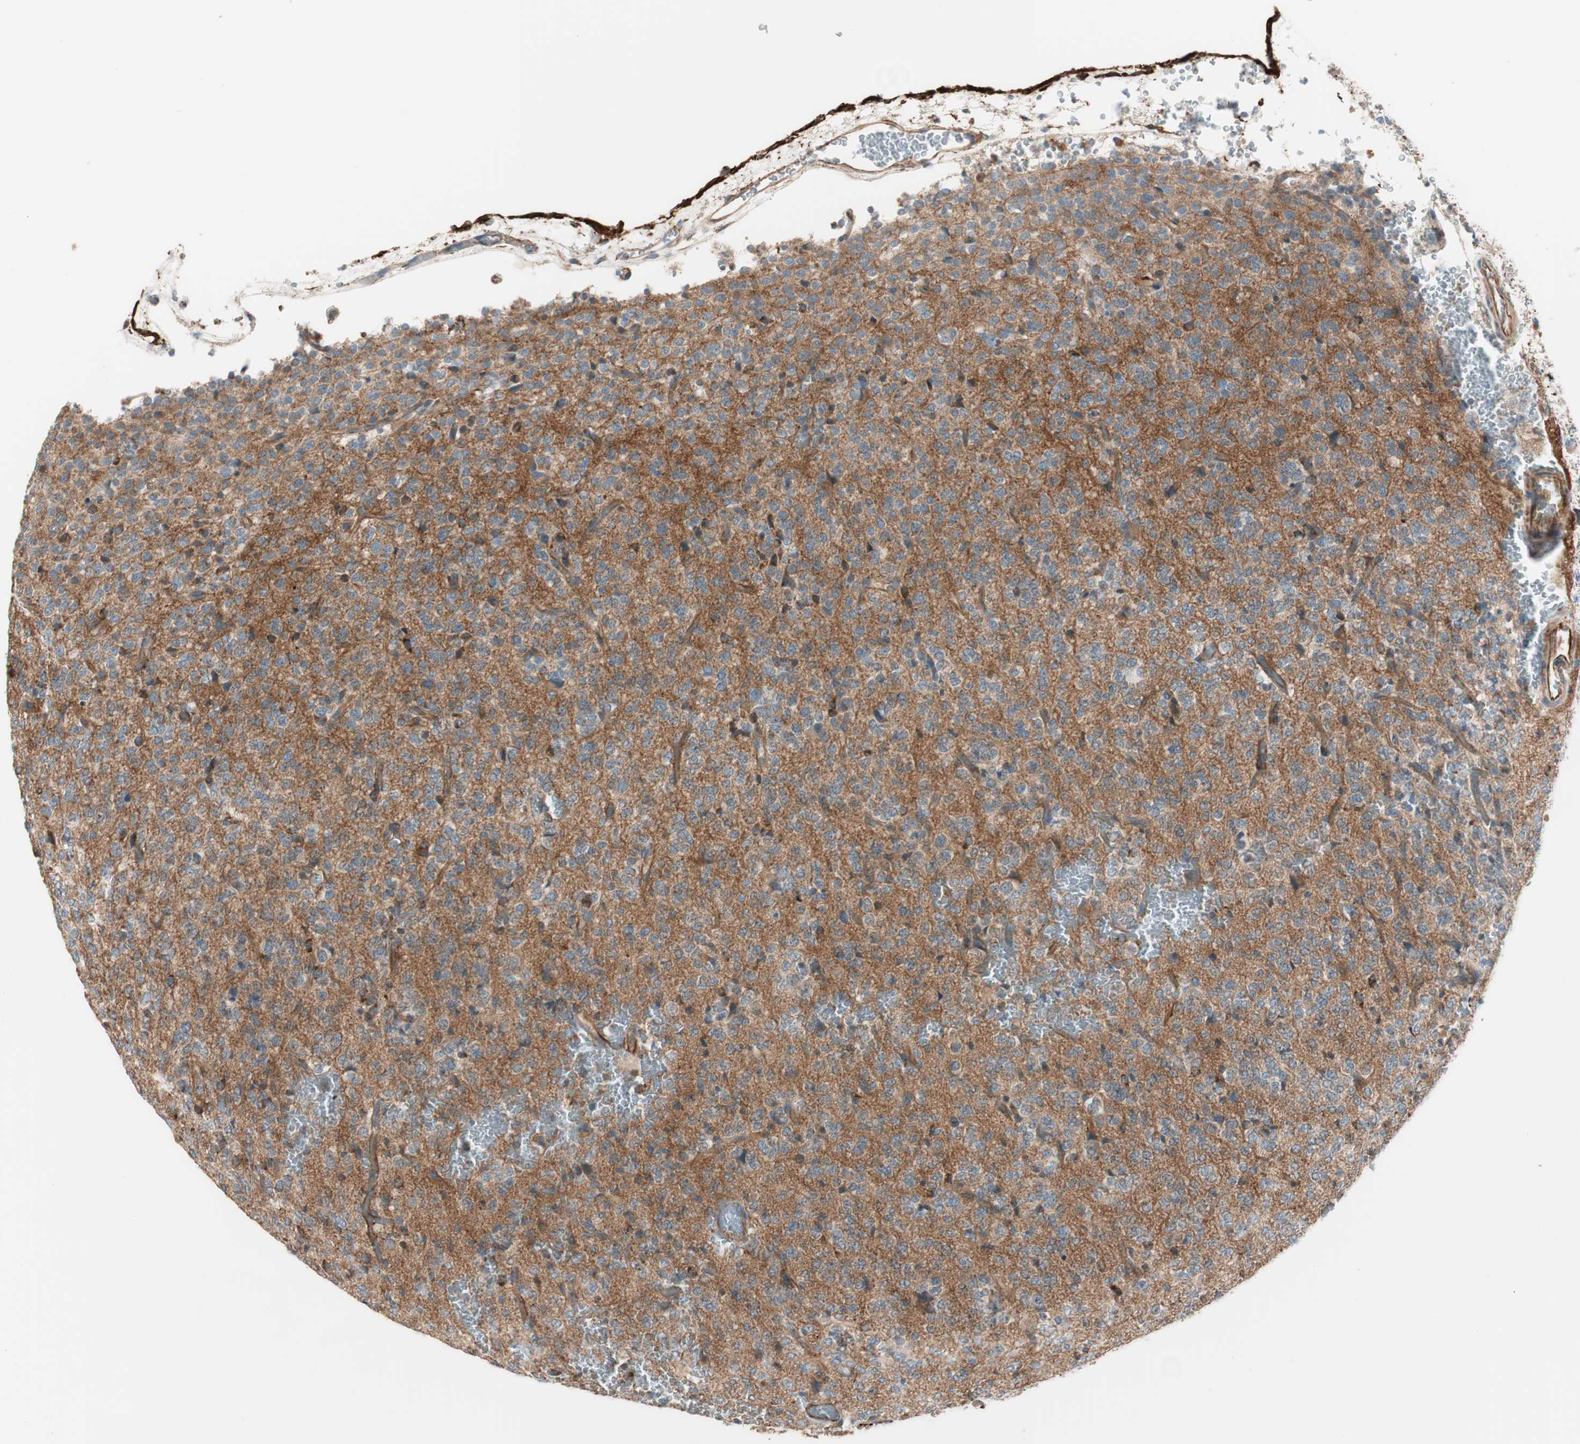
{"staining": {"intensity": "negative", "quantity": "none", "location": "none"}, "tissue": "glioma", "cell_type": "Tumor cells", "image_type": "cancer", "snomed": [{"axis": "morphology", "description": "Glioma, malignant, Low grade"}, {"axis": "topography", "description": "Brain"}], "caption": "An immunohistochemistry (IHC) micrograph of low-grade glioma (malignant) is shown. There is no staining in tumor cells of low-grade glioma (malignant).", "gene": "SRCIN1", "patient": {"sex": "male", "age": 38}}